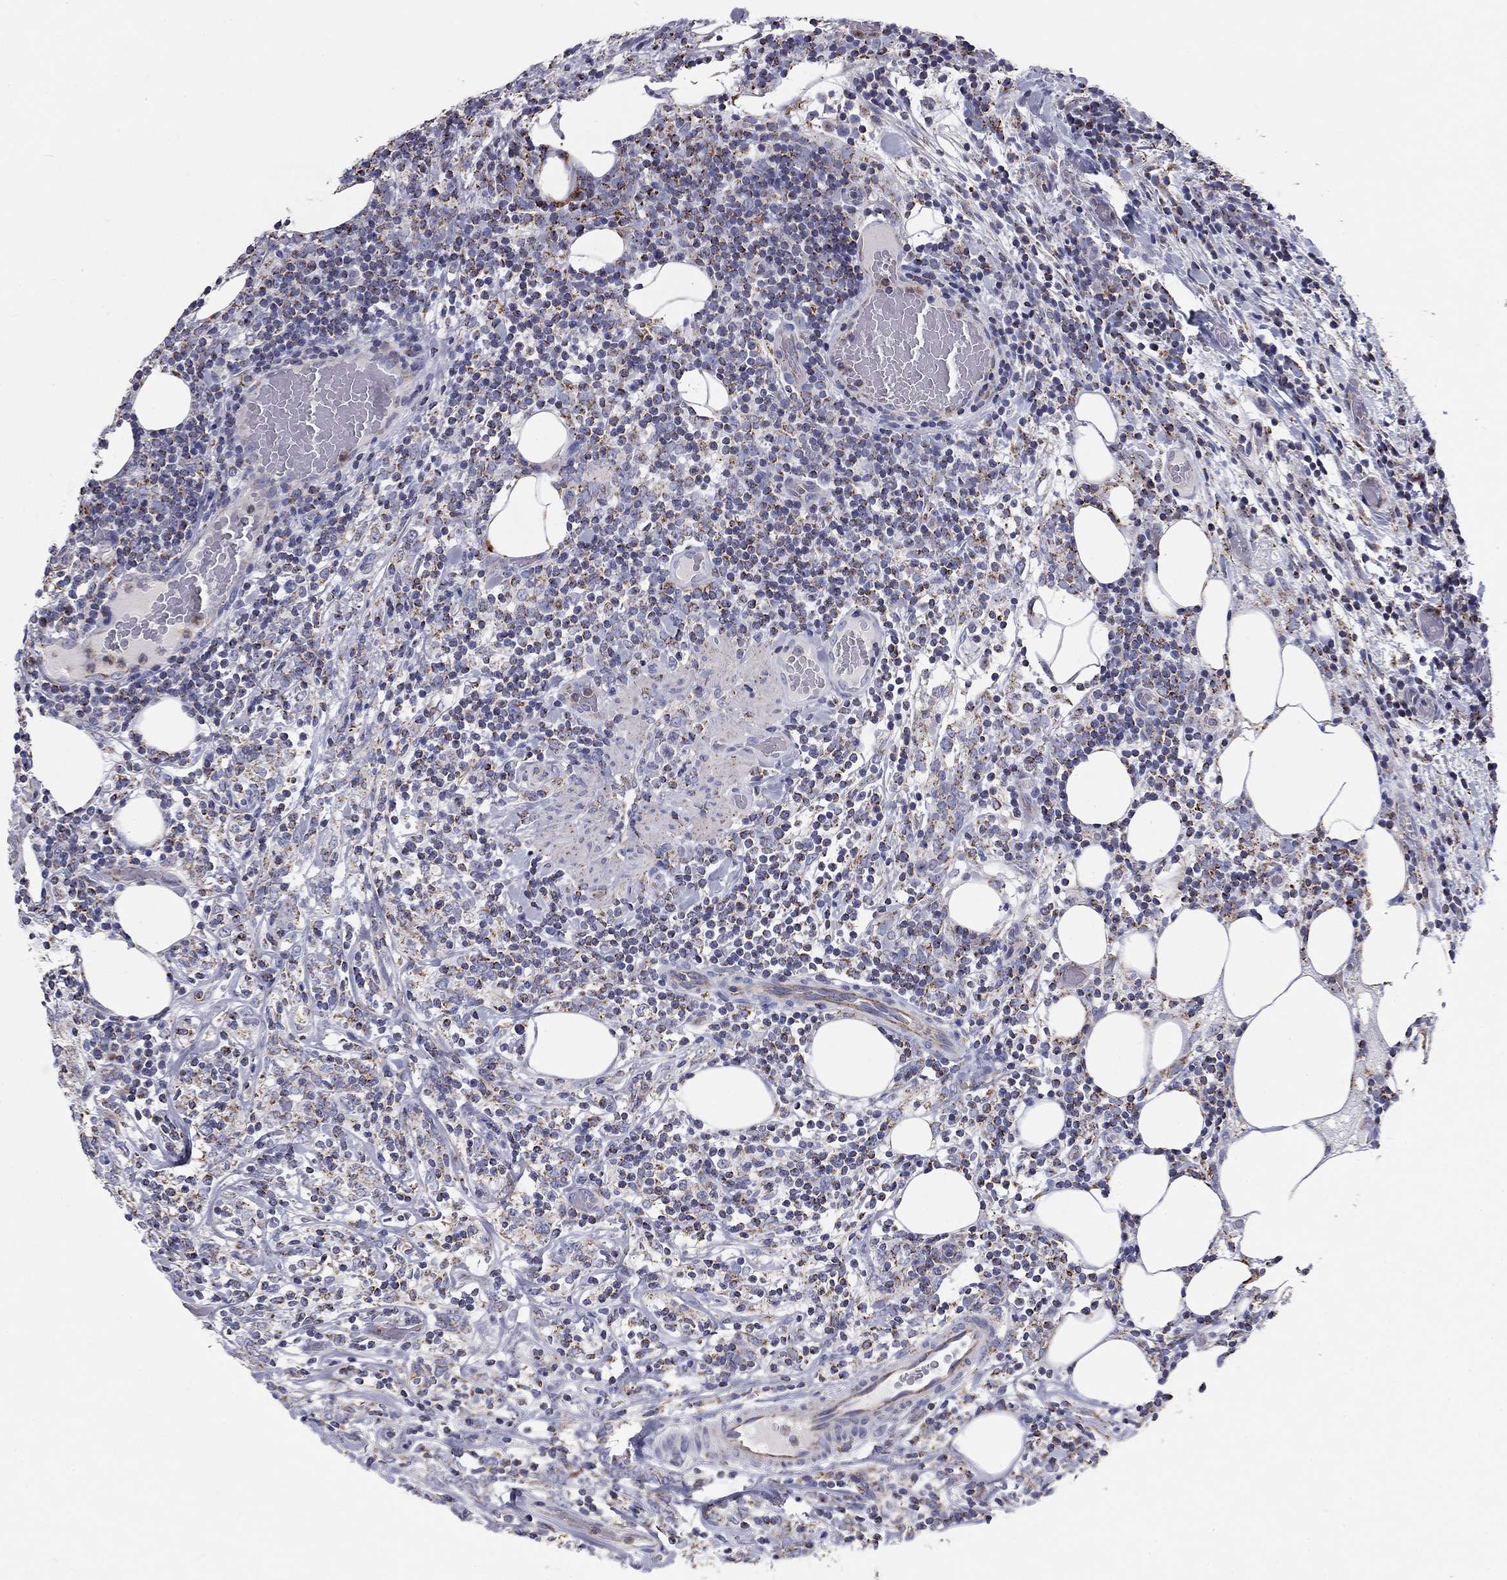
{"staining": {"intensity": "moderate", "quantity": "<25%", "location": "cytoplasmic/membranous"}, "tissue": "lymphoma", "cell_type": "Tumor cells", "image_type": "cancer", "snomed": [{"axis": "morphology", "description": "Malignant lymphoma, non-Hodgkin's type, High grade"}, {"axis": "topography", "description": "Lymph node"}], "caption": "The micrograph exhibits immunohistochemical staining of malignant lymphoma, non-Hodgkin's type (high-grade). There is moderate cytoplasmic/membranous positivity is appreciated in about <25% of tumor cells. (brown staining indicates protein expression, while blue staining denotes nuclei).", "gene": "NDUFA4L2", "patient": {"sex": "female", "age": 84}}